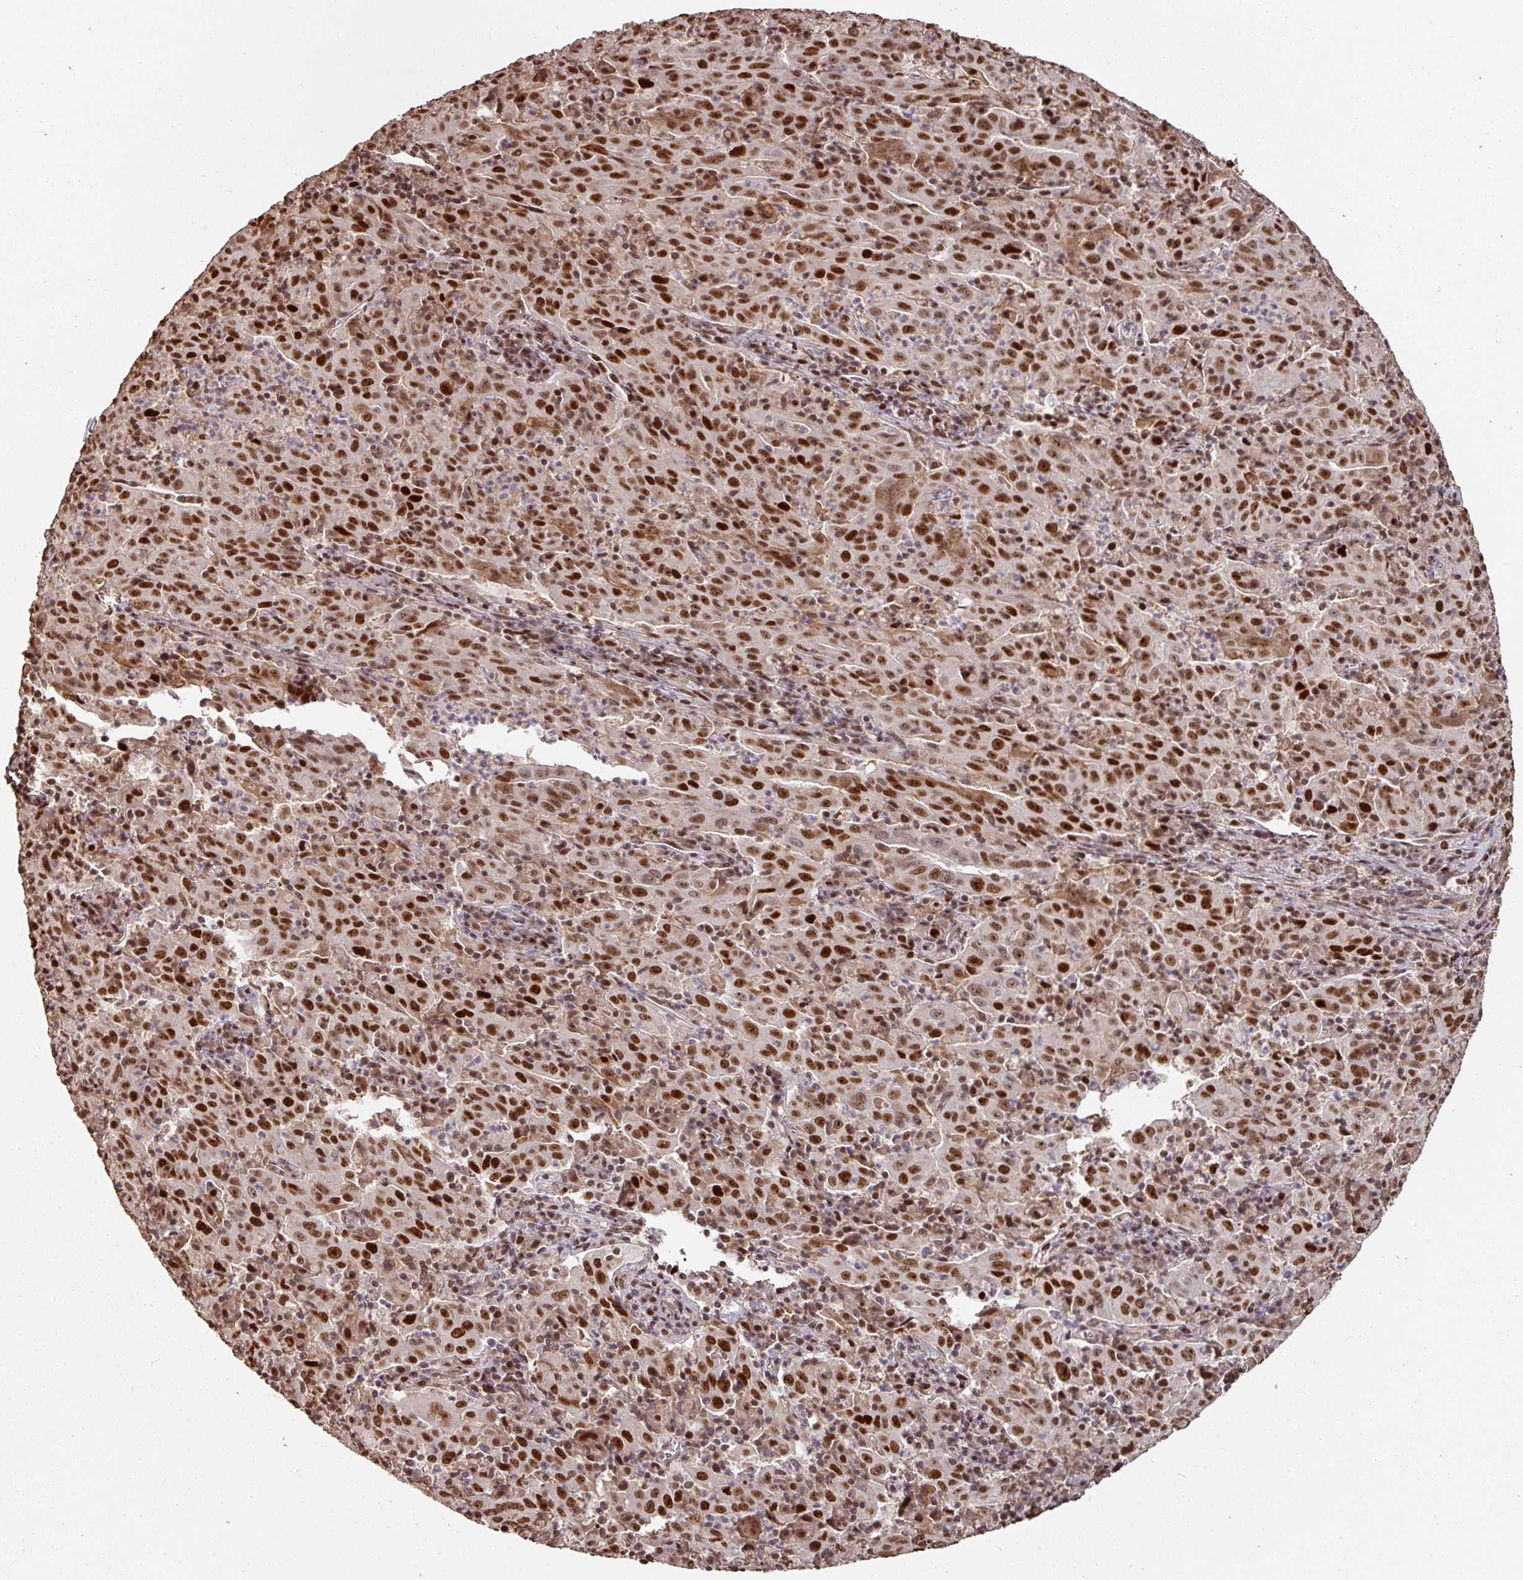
{"staining": {"intensity": "strong", "quantity": ">75%", "location": "nuclear"}, "tissue": "pancreatic cancer", "cell_type": "Tumor cells", "image_type": "cancer", "snomed": [{"axis": "morphology", "description": "Adenocarcinoma, NOS"}, {"axis": "topography", "description": "Pancreas"}], "caption": "Tumor cells show high levels of strong nuclear staining in about >75% of cells in adenocarcinoma (pancreatic).", "gene": "POLD1", "patient": {"sex": "male", "age": 63}}